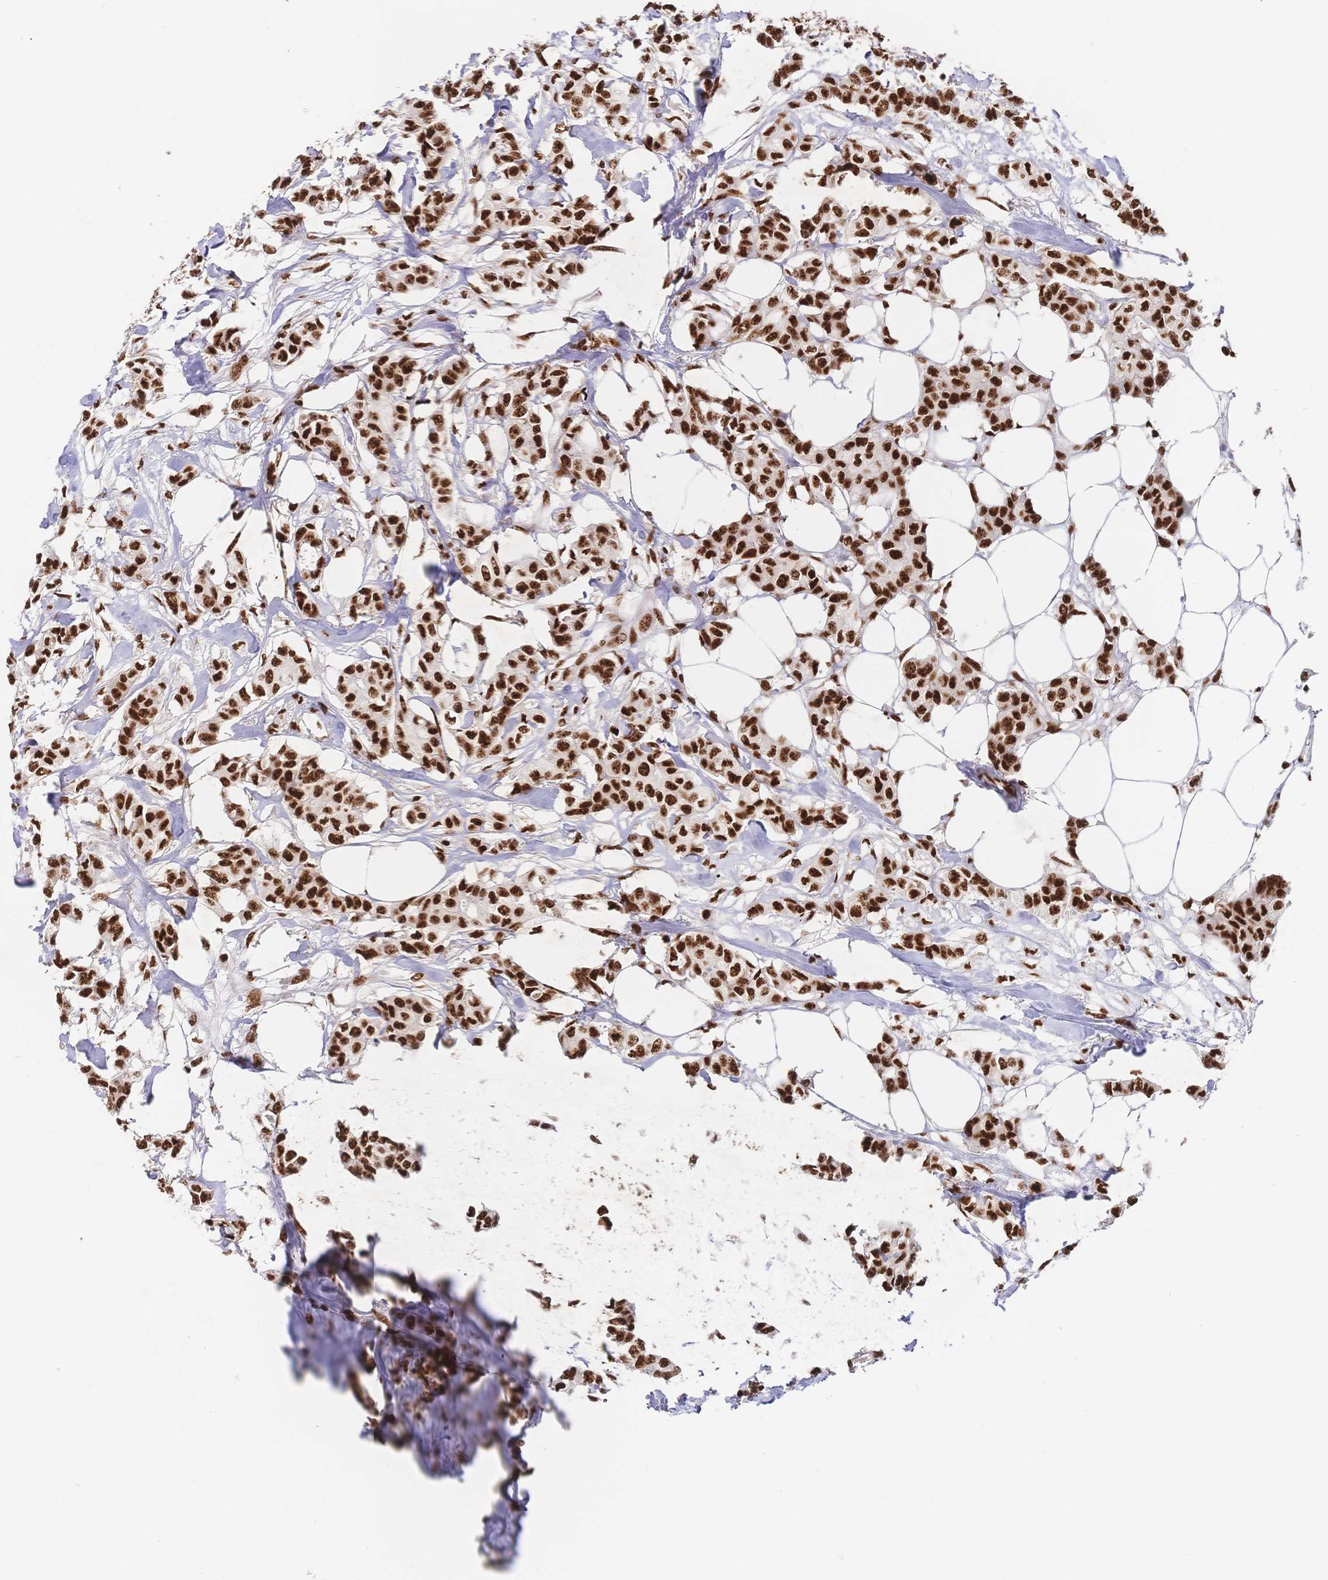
{"staining": {"intensity": "strong", "quantity": ">75%", "location": "nuclear"}, "tissue": "breast cancer", "cell_type": "Tumor cells", "image_type": "cancer", "snomed": [{"axis": "morphology", "description": "Duct carcinoma"}, {"axis": "topography", "description": "Breast"}], "caption": "Intraductal carcinoma (breast) was stained to show a protein in brown. There is high levels of strong nuclear expression in about >75% of tumor cells.", "gene": "SRSF1", "patient": {"sex": "female", "age": 62}}